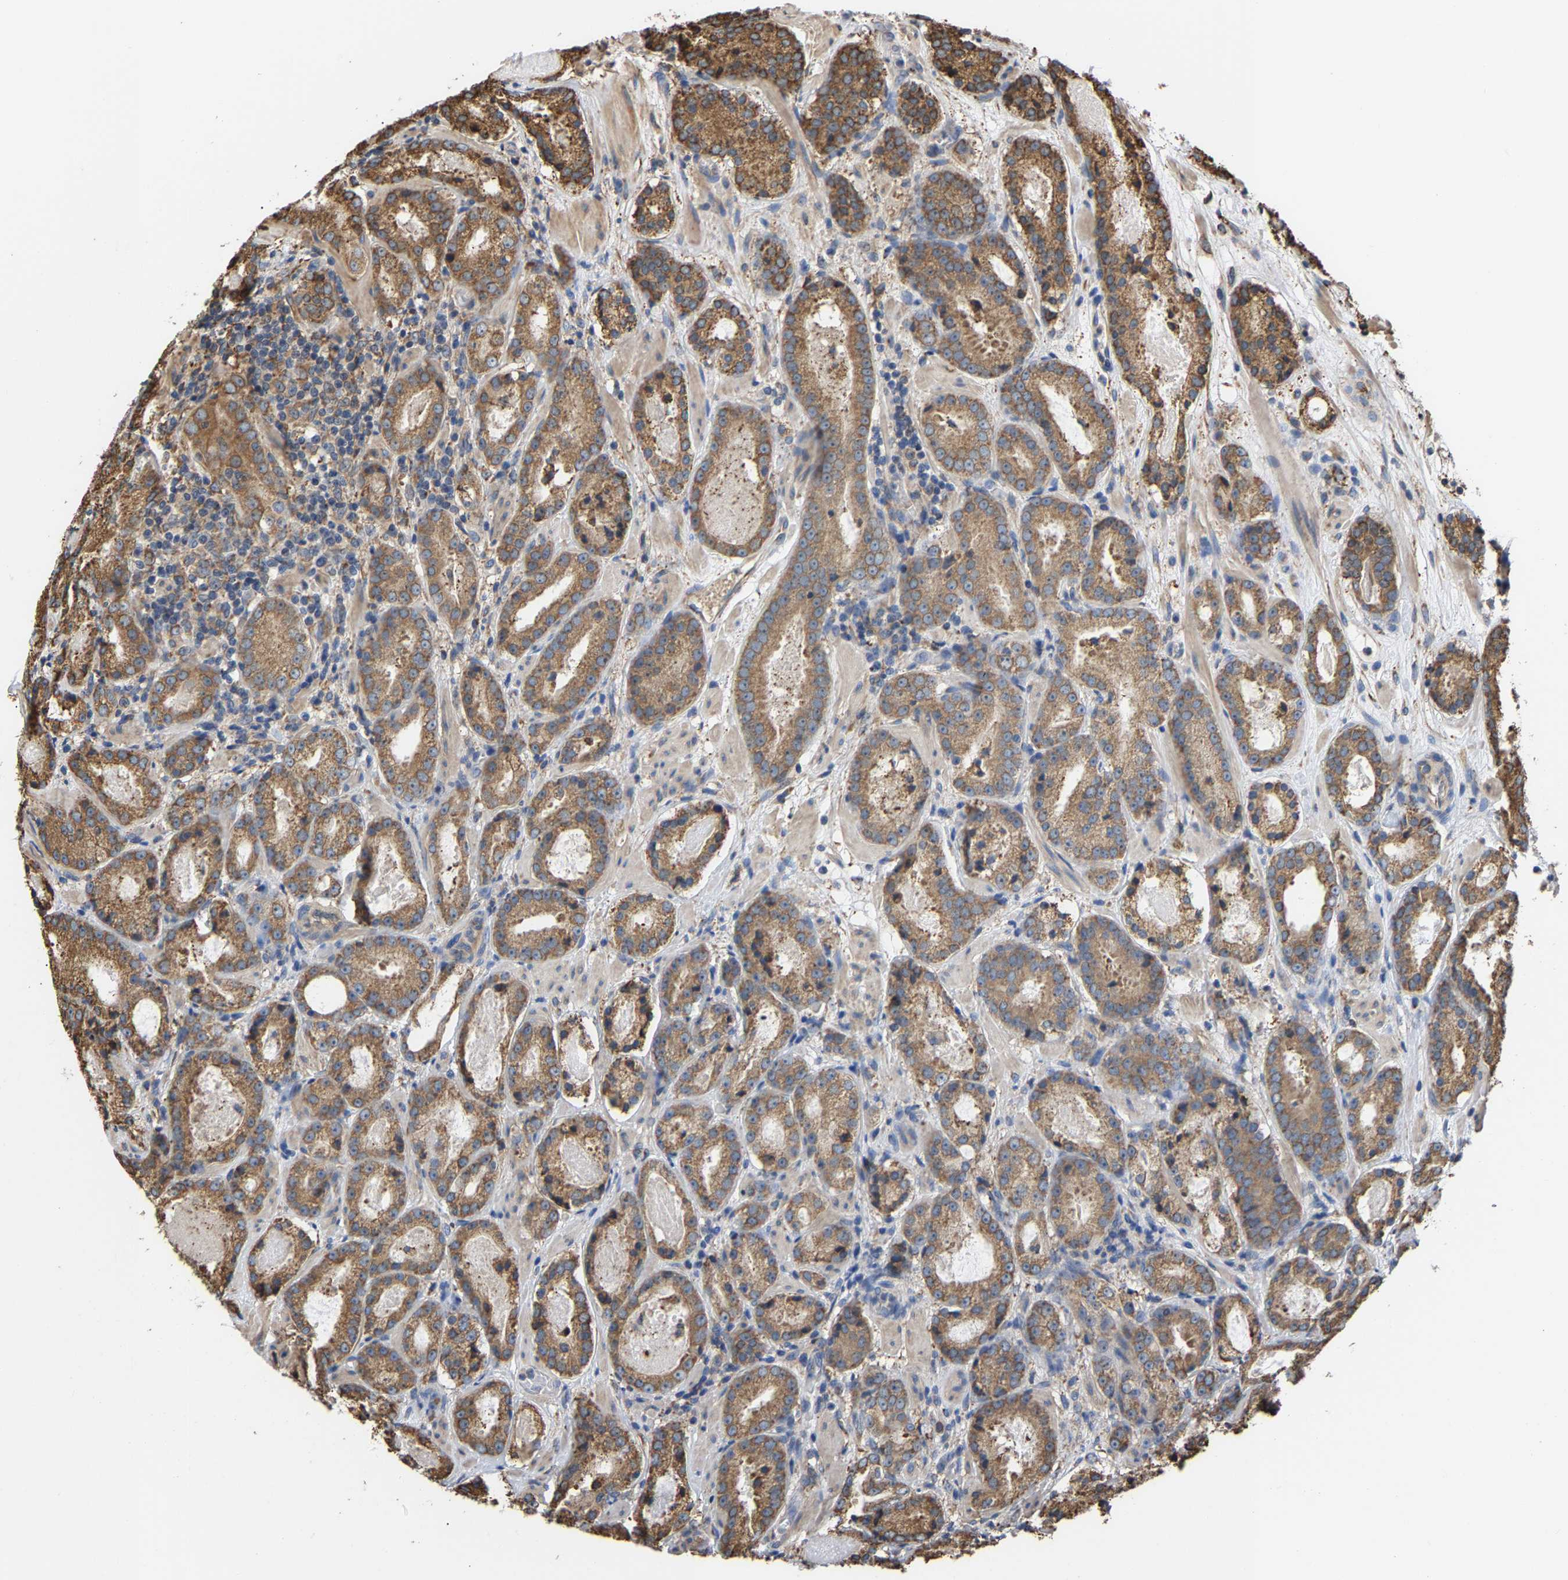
{"staining": {"intensity": "moderate", "quantity": ">75%", "location": "cytoplasmic/membranous"}, "tissue": "prostate cancer", "cell_type": "Tumor cells", "image_type": "cancer", "snomed": [{"axis": "morphology", "description": "Adenocarcinoma, Low grade"}, {"axis": "topography", "description": "Prostate"}], "caption": "DAB immunohistochemical staining of human prostate cancer displays moderate cytoplasmic/membranous protein expression in about >75% of tumor cells. (DAB = brown stain, brightfield microscopy at high magnification).", "gene": "ARAP1", "patient": {"sex": "male", "age": 69}}